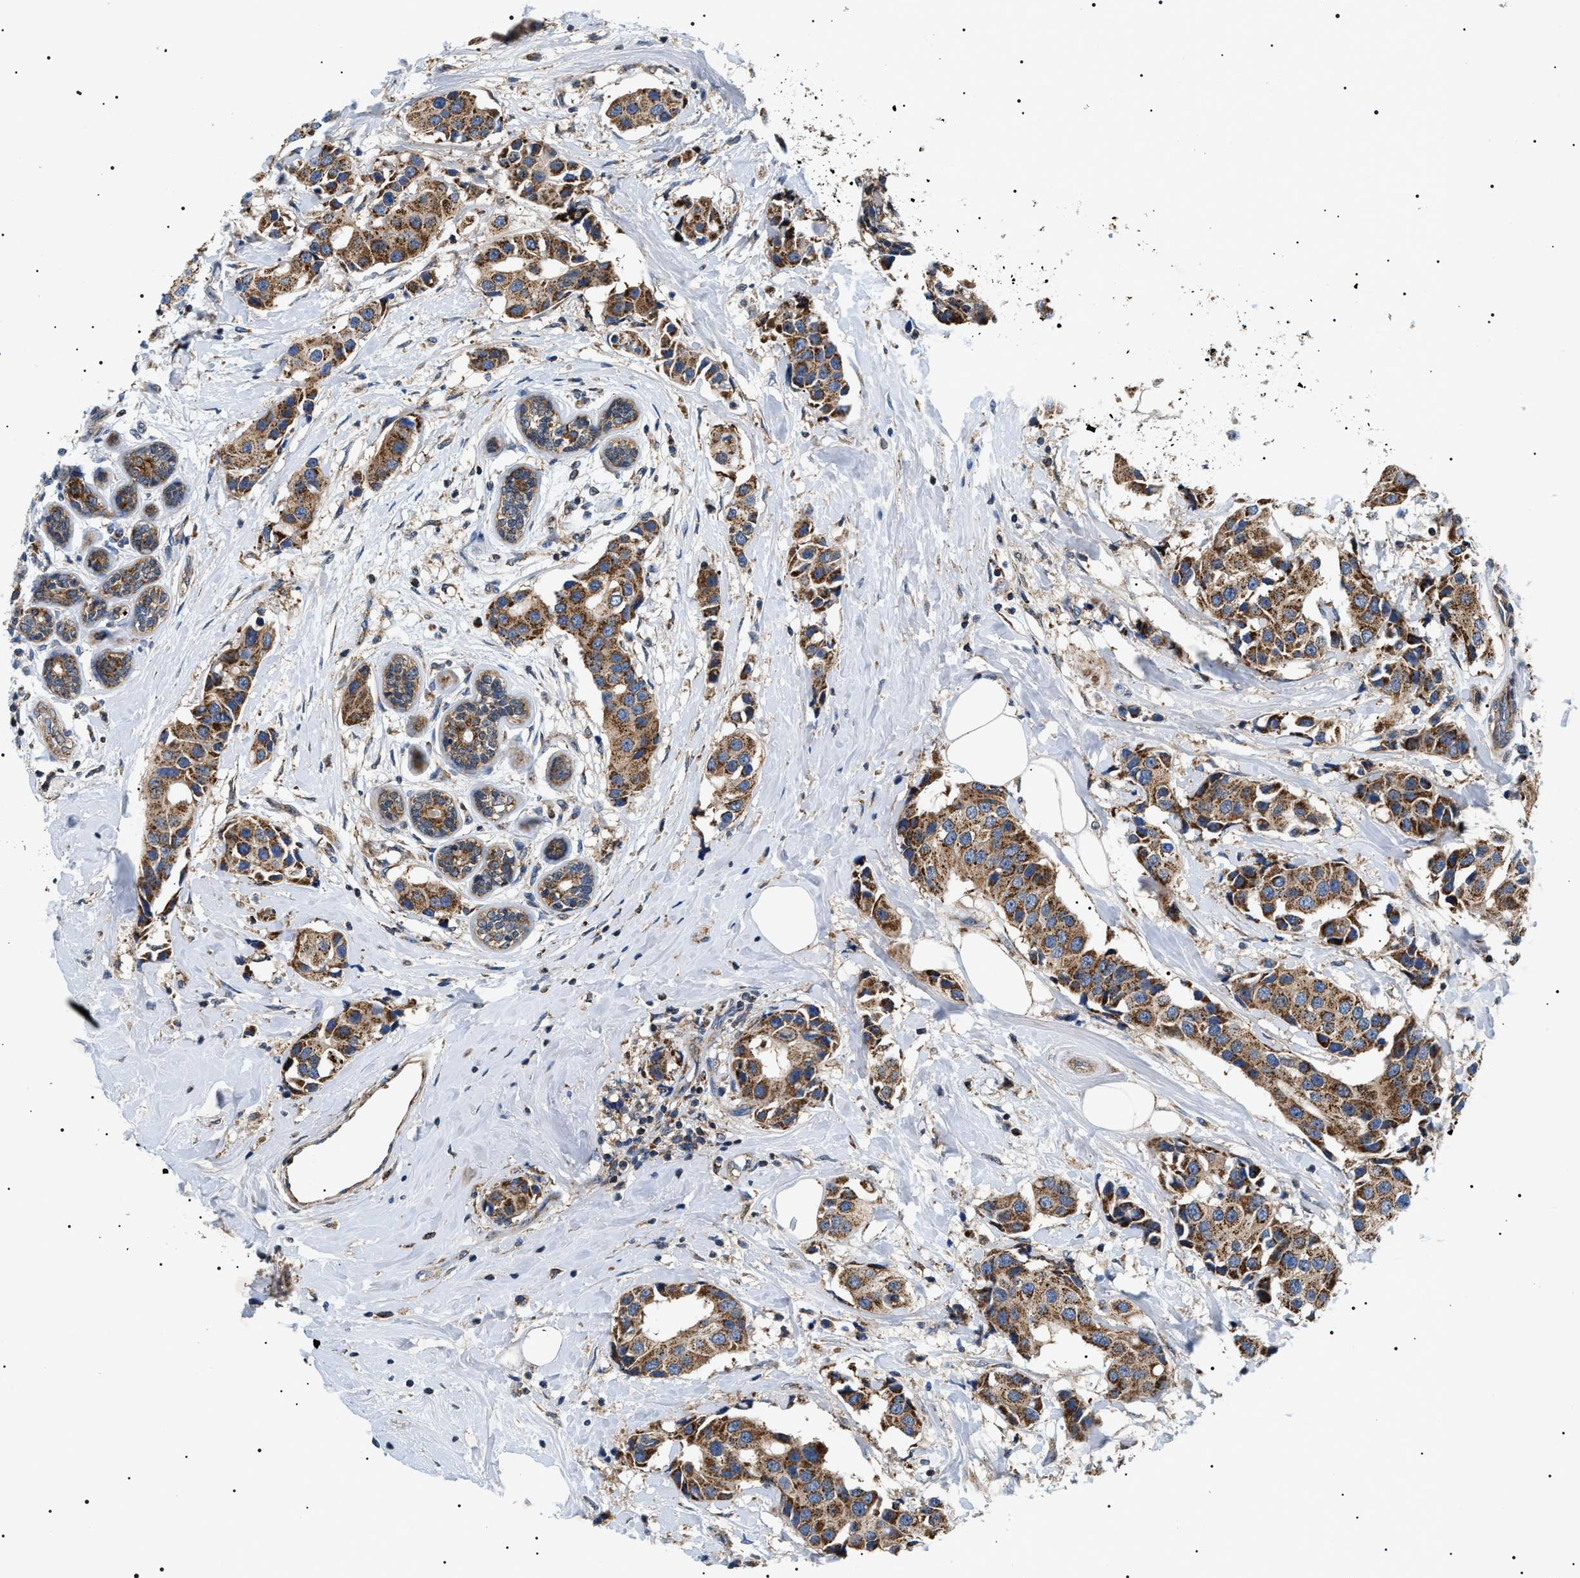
{"staining": {"intensity": "strong", "quantity": ">75%", "location": "cytoplasmic/membranous"}, "tissue": "breast cancer", "cell_type": "Tumor cells", "image_type": "cancer", "snomed": [{"axis": "morphology", "description": "Normal tissue, NOS"}, {"axis": "morphology", "description": "Duct carcinoma"}, {"axis": "topography", "description": "Breast"}], "caption": "Tumor cells show high levels of strong cytoplasmic/membranous staining in about >75% of cells in human breast intraductal carcinoma. (Stains: DAB (3,3'-diaminobenzidine) in brown, nuclei in blue, Microscopy: brightfield microscopy at high magnification).", "gene": "OXSM", "patient": {"sex": "female", "age": 39}}